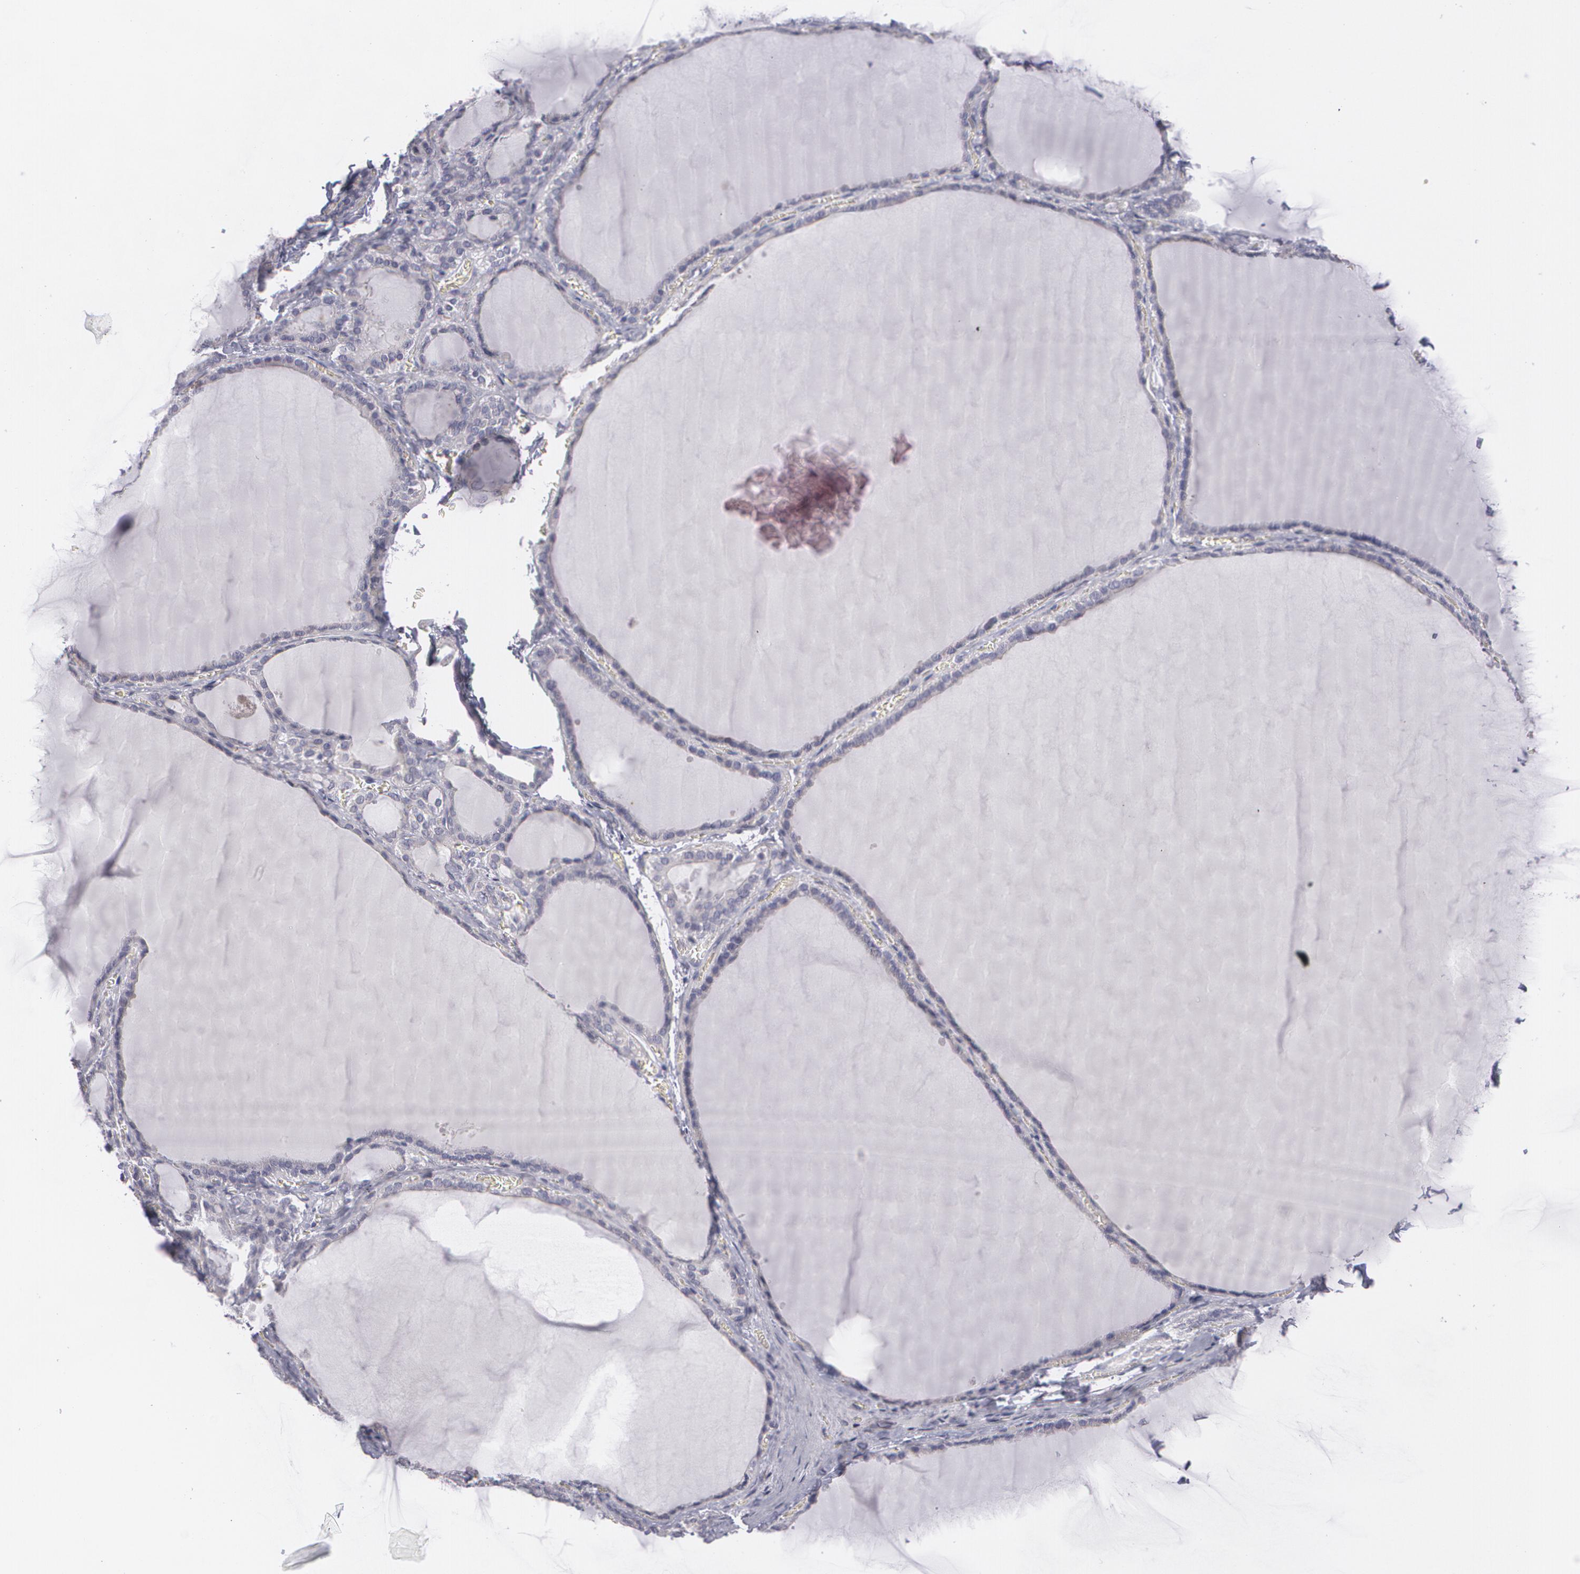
{"staining": {"intensity": "negative", "quantity": "none", "location": "none"}, "tissue": "thyroid gland", "cell_type": "Glandular cells", "image_type": "normal", "snomed": [{"axis": "morphology", "description": "Normal tissue, NOS"}, {"axis": "topography", "description": "Thyroid gland"}], "caption": "Thyroid gland stained for a protein using immunohistochemistry exhibits no positivity glandular cells.", "gene": "MBNL3", "patient": {"sex": "female", "age": 55}}